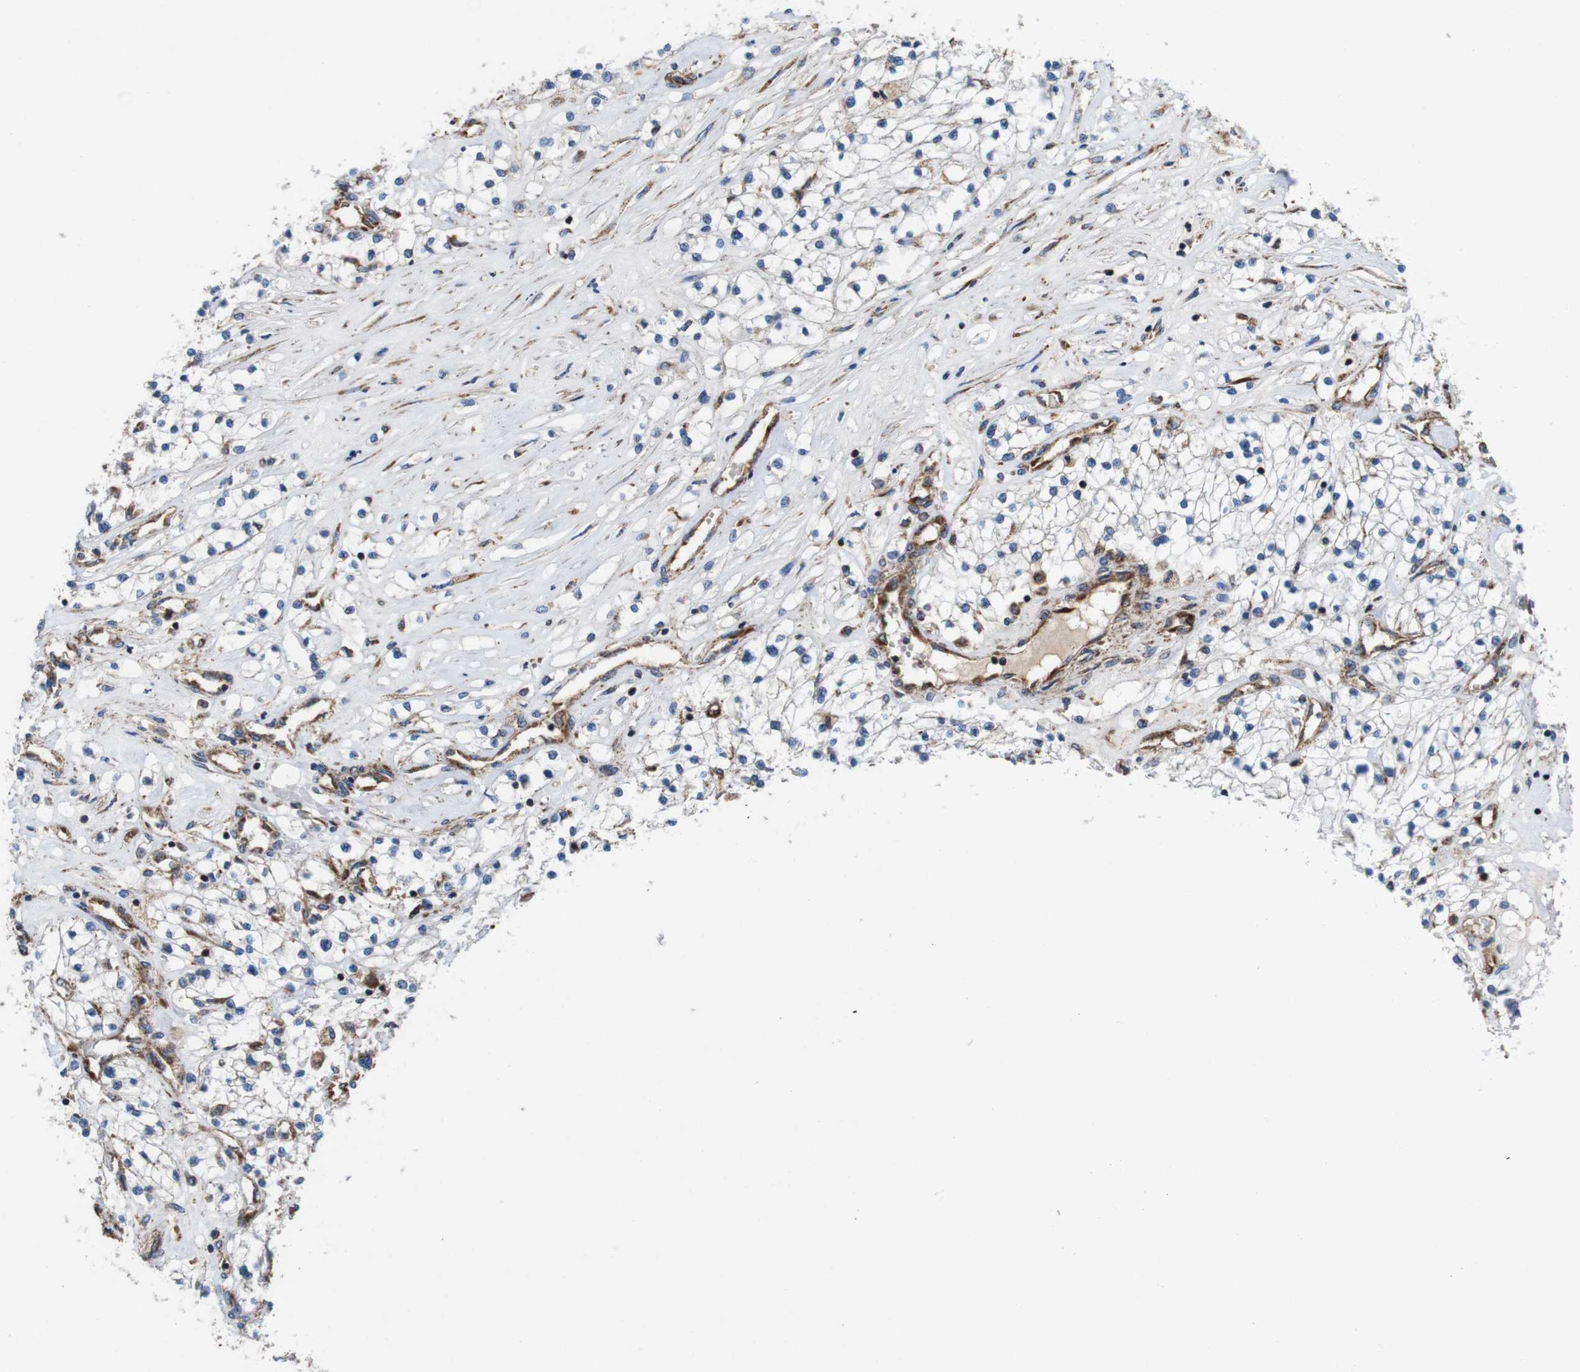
{"staining": {"intensity": "negative", "quantity": "none", "location": "none"}, "tissue": "renal cancer", "cell_type": "Tumor cells", "image_type": "cancer", "snomed": [{"axis": "morphology", "description": "Adenocarcinoma, NOS"}, {"axis": "topography", "description": "Kidney"}], "caption": "High magnification brightfield microscopy of renal cancer stained with DAB (brown) and counterstained with hematoxylin (blue): tumor cells show no significant staining. Brightfield microscopy of immunohistochemistry stained with DAB (brown) and hematoxylin (blue), captured at high magnification.", "gene": "HK1", "patient": {"sex": "male", "age": 68}}